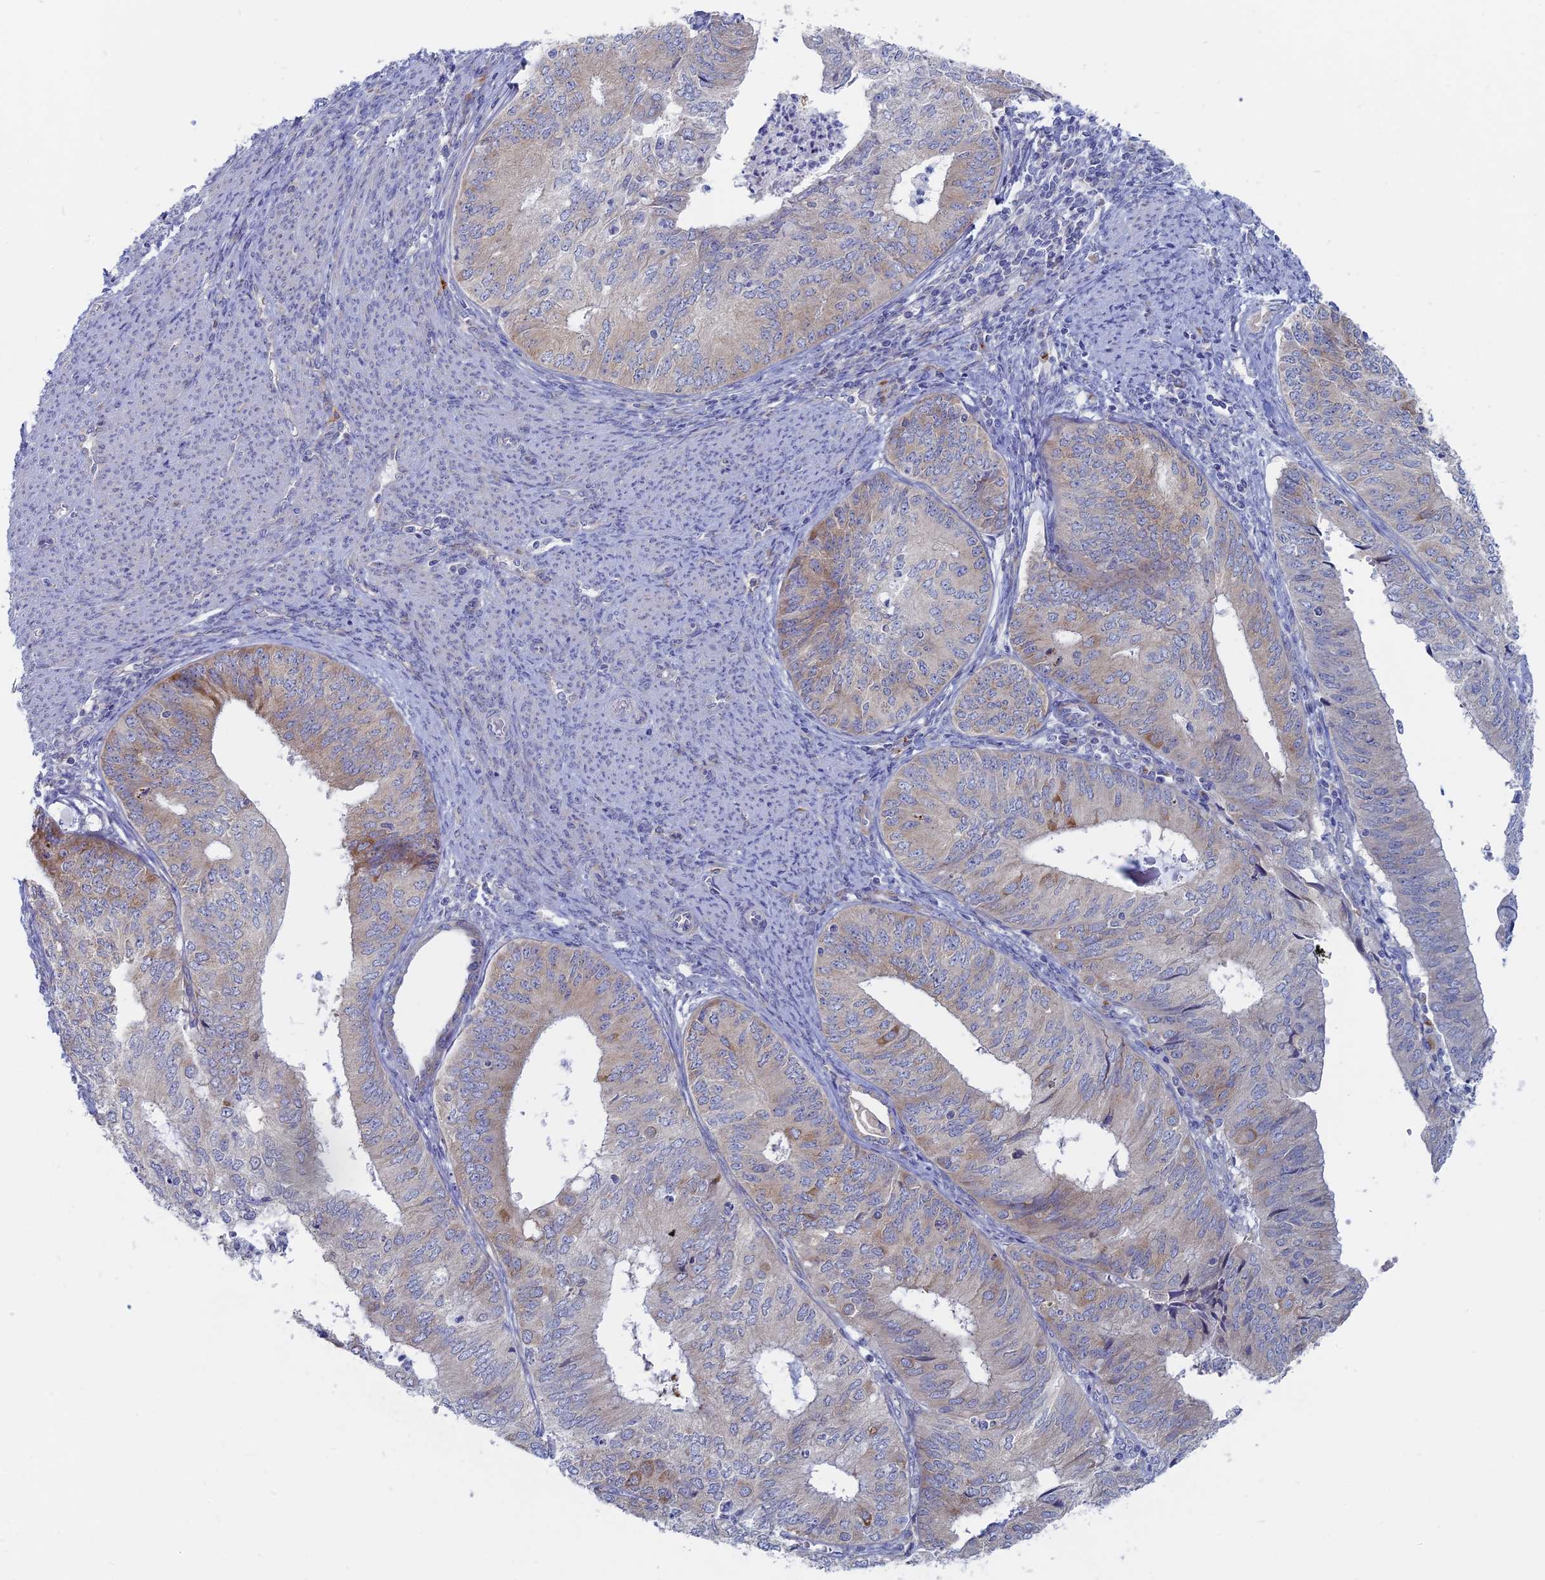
{"staining": {"intensity": "moderate", "quantity": "<25%", "location": "cytoplasmic/membranous"}, "tissue": "endometrial cancer", "cell_type": "Tumor cells", "image_type": "cancer", "snomed": [{"axis": "morphology", "description": "Adenocarcinoma, NOS"}, {"axis": "topography", "description": "Endometrium"}], "caption": "Immunohistochemistry (IHC) photomicrograph of neoplastic tissue: endometrial cancer (adenocarcinoma) stained using IHC shows low levels of moderate protein expression localized specifically in the cytoplasmic/membranous of tumor cells, appearing as a cytoplasmic/membranous brown color.", "gene": "TBC1D30", "patient": {"sex": "female", "age": 68}}